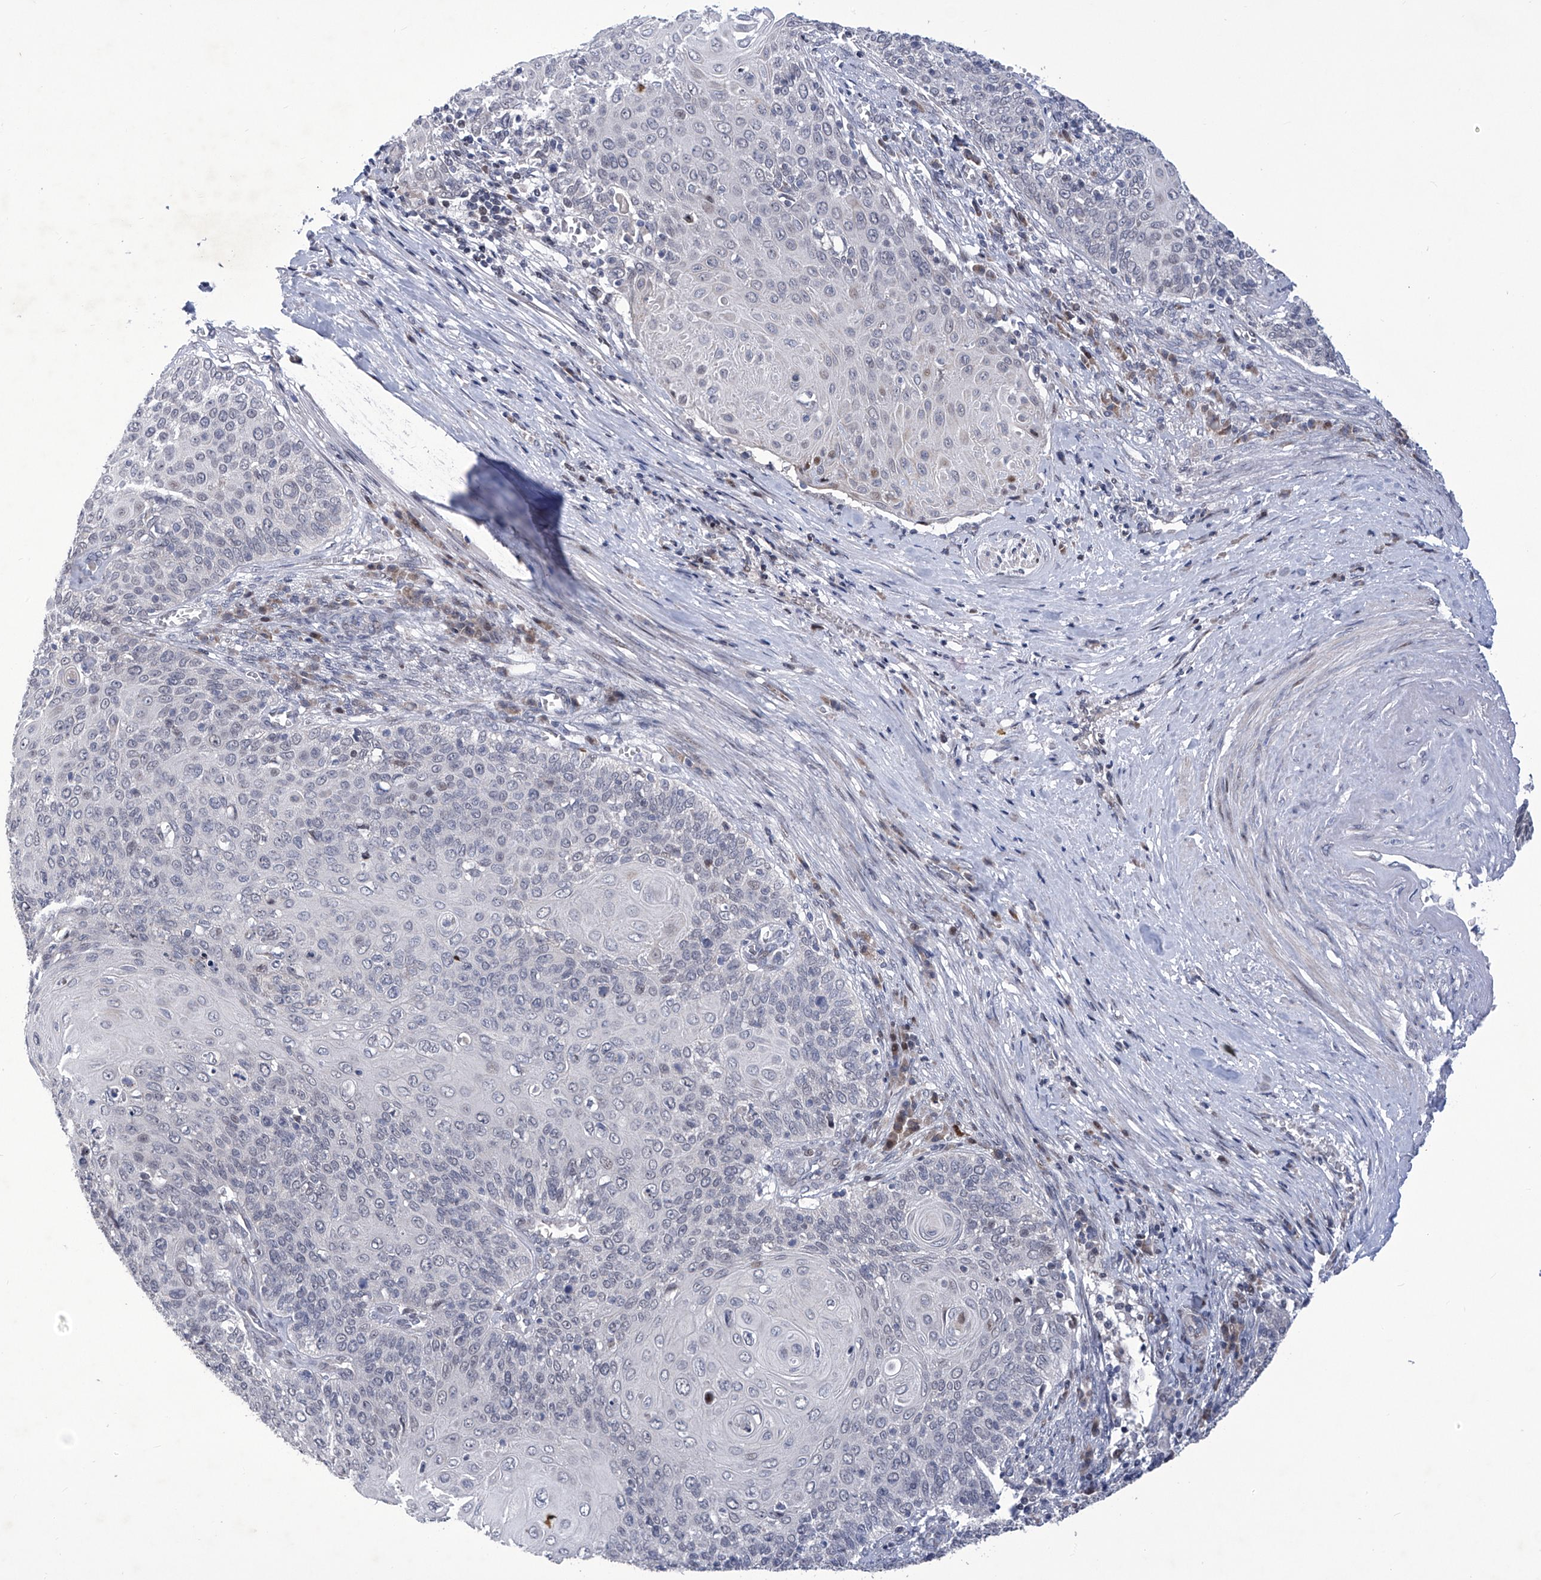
{"staining": {"intensity": "negative", "quantity": "none", "location": "none"}, "tissue": "cervical cancer", "cell_type": "Tumor cells", "image_type": "cancer", "snomed": [{"axis": "morphology", "description": "Squamous cell carcinoma, NOS"}, {"axis": "topography", "description": "Cervix"}], "caption": "Tumor cells show no significant protein positivity in cervical cancer (squamous cell carcinoma).", "gene": "NUFIP1", "patient": {"sex": "female", "age": 39}}